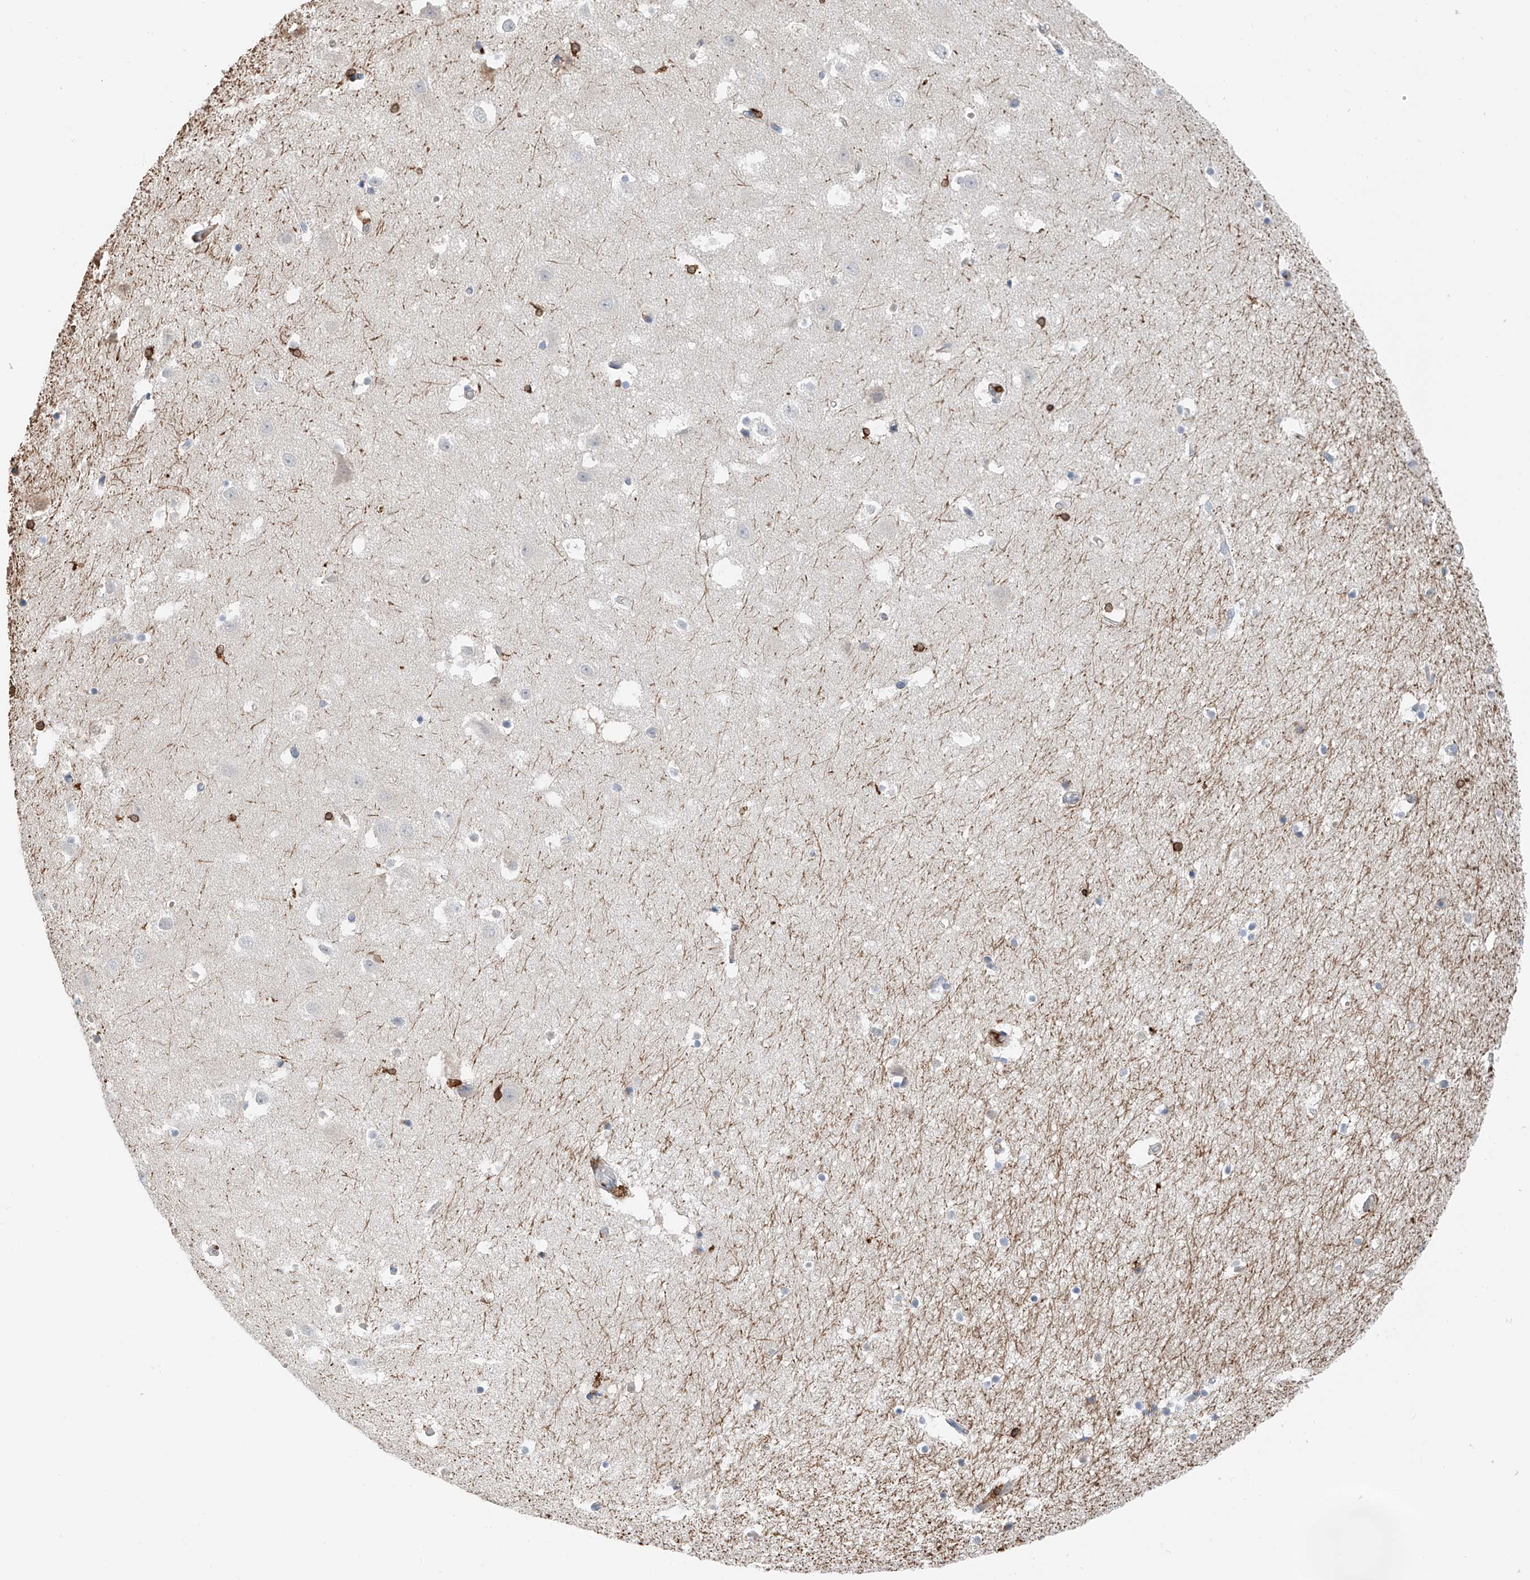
{"staining": {"intensity": "strong", "quantity": "<25%", "location": "cytoplasmic/membranous"}, "tissue": "hippocampus", "cell_type": "Glial cells", "image_type": "normal", "snomed": [{"axis": "morphology", "description": "Normal tissue, NOS"}, {"axis": "topography", "description": "Hippocampus"}], "caption": "Brown immunohistochemical staining in unremarkable human hippocampus shows strong cytoplasmic/membranous expression in about <25% of glial cells. The protein of interest is shown in brown color, while the nuclei are stained blue.", "gene": "TBXAS1", "patient": {"sex": "female", "age": 52}}